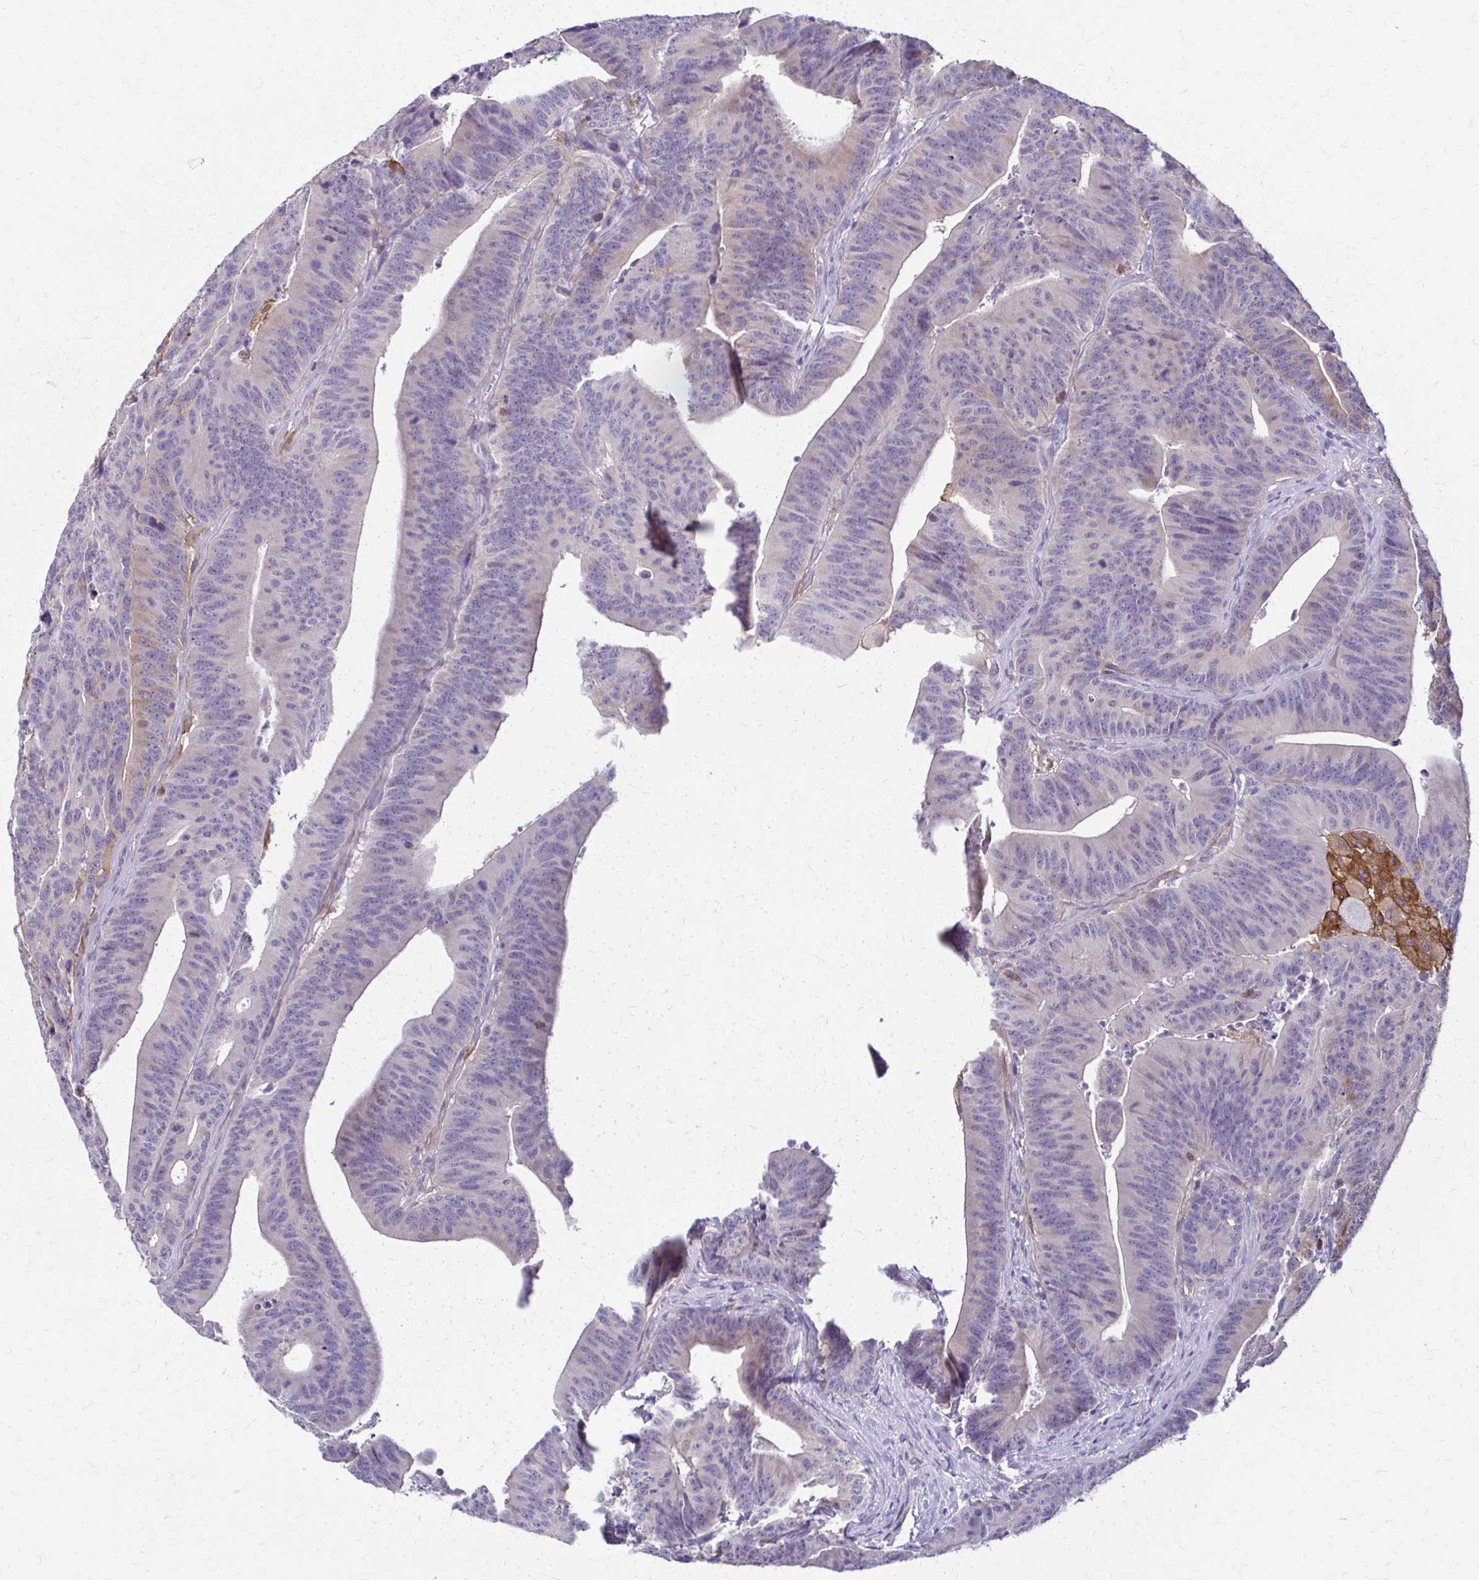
{"staining": {"intensity": "moderate", "quantity": "25%-75%", "location": "cytoplasmic/membranous"}, "tissue": "colorectal cancer", "cell_type": "Tumor cells", "image_type": "cancer", "snomed": [{"axis": "morphology", "description": "Adenocarcinoma, NOS"}, {"axis": "topography", "description": "Colon"}], "caption": "Human adenocarcinoma (colorectal) stained for a protein (brown) demonstrates moderate cytoplasmic/membranous positive positivity in about 25%-75% of tumor cells.", "gene": "PIK3AP1", "patient": {"sex": "female", "age": 78}}